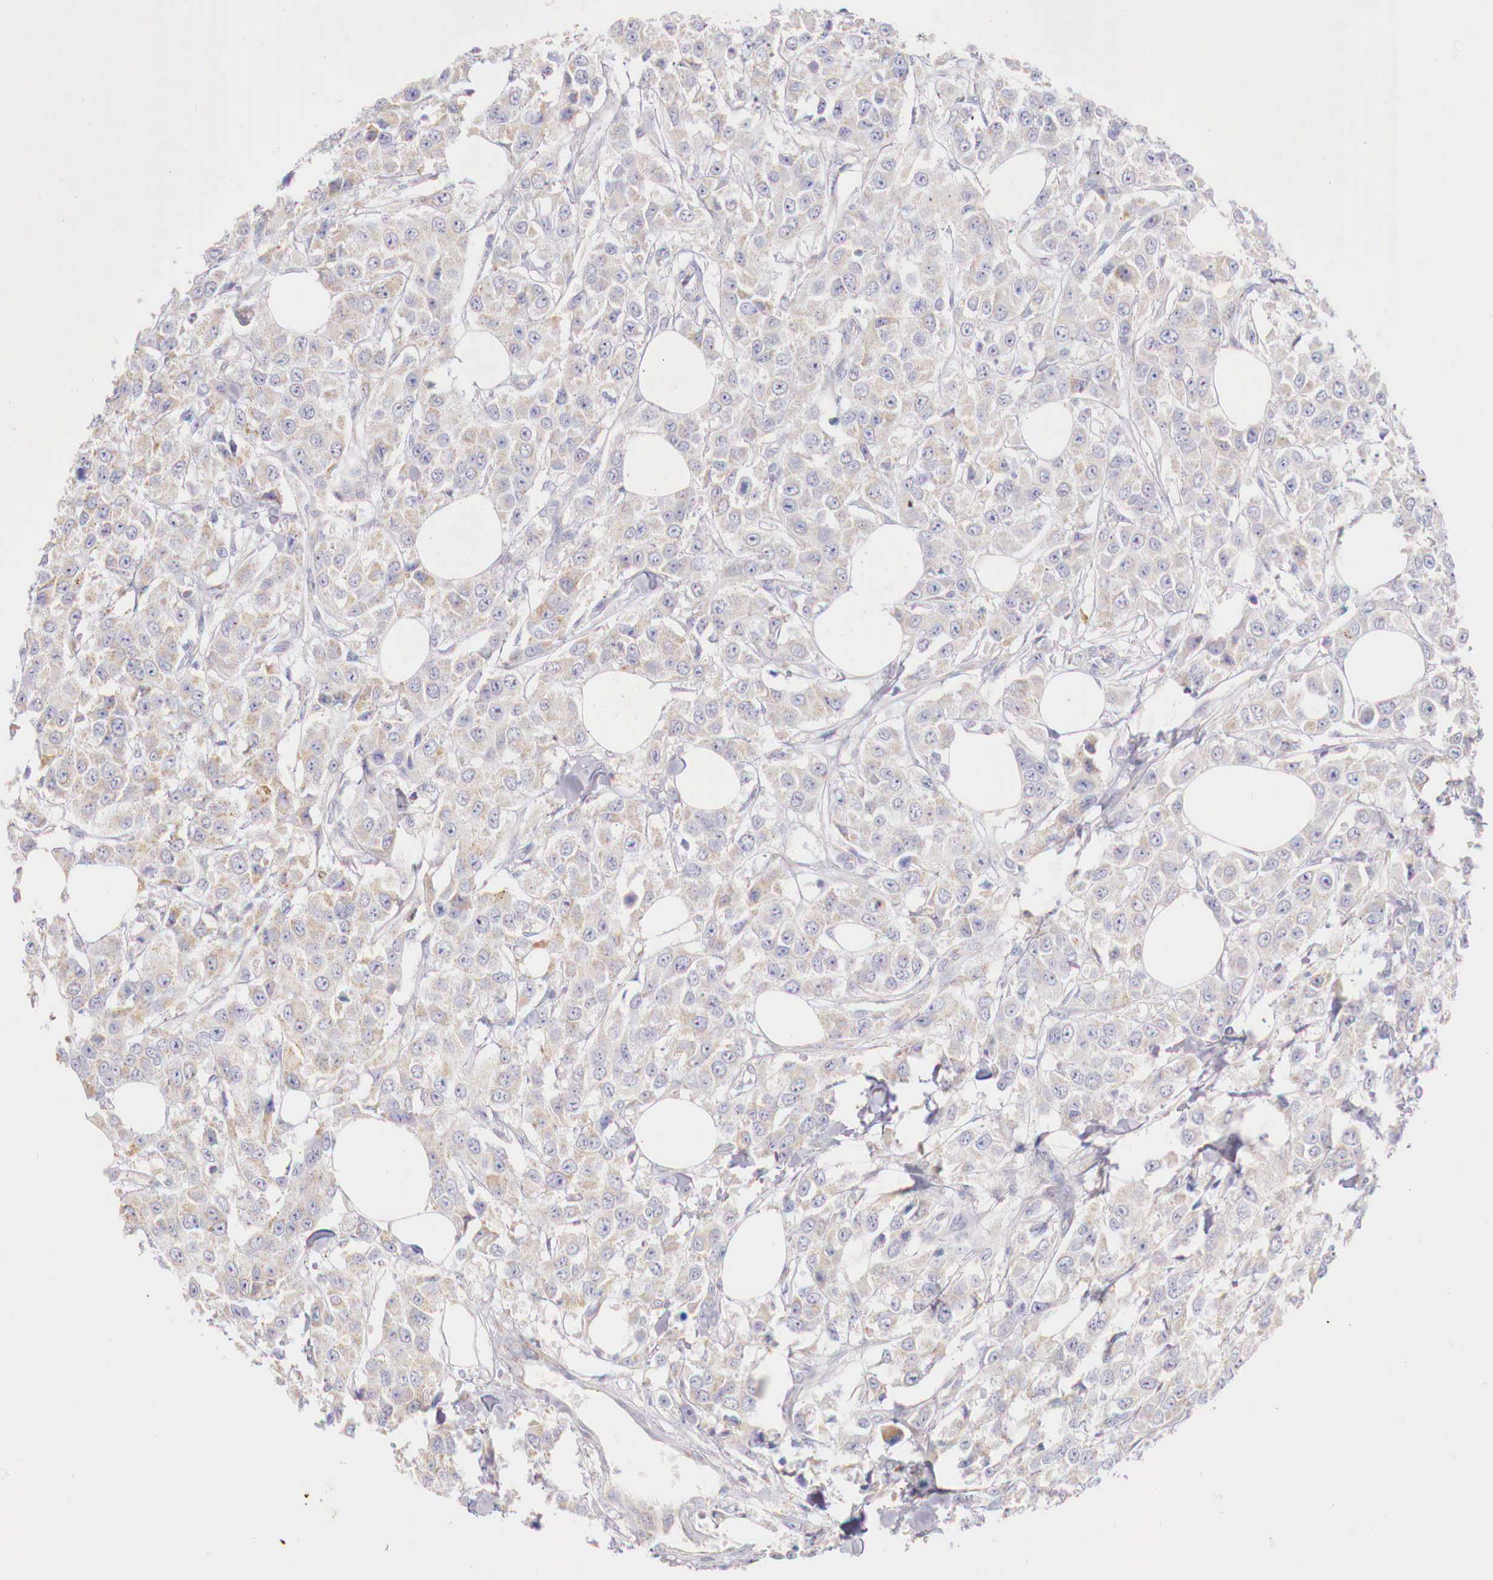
{"staining": {"intensity": "weak", "quantity": "<25%", "location": "cytoplasmic/membranous"}, "tissue": "breast cancer", "cell_type": "Tumor cells", "image_type": "cancer", "snomed": [{"axis": "morphology", "description": "Duct carcinoma"}, {"axis": "topography", "description": "Breast"}], "caption": "Immunohistochemical staining of breast cancer reveals no significant expression in tumor cells.", "gene": "IDH3G", "patient": {"sex": "female", "age": 58}}